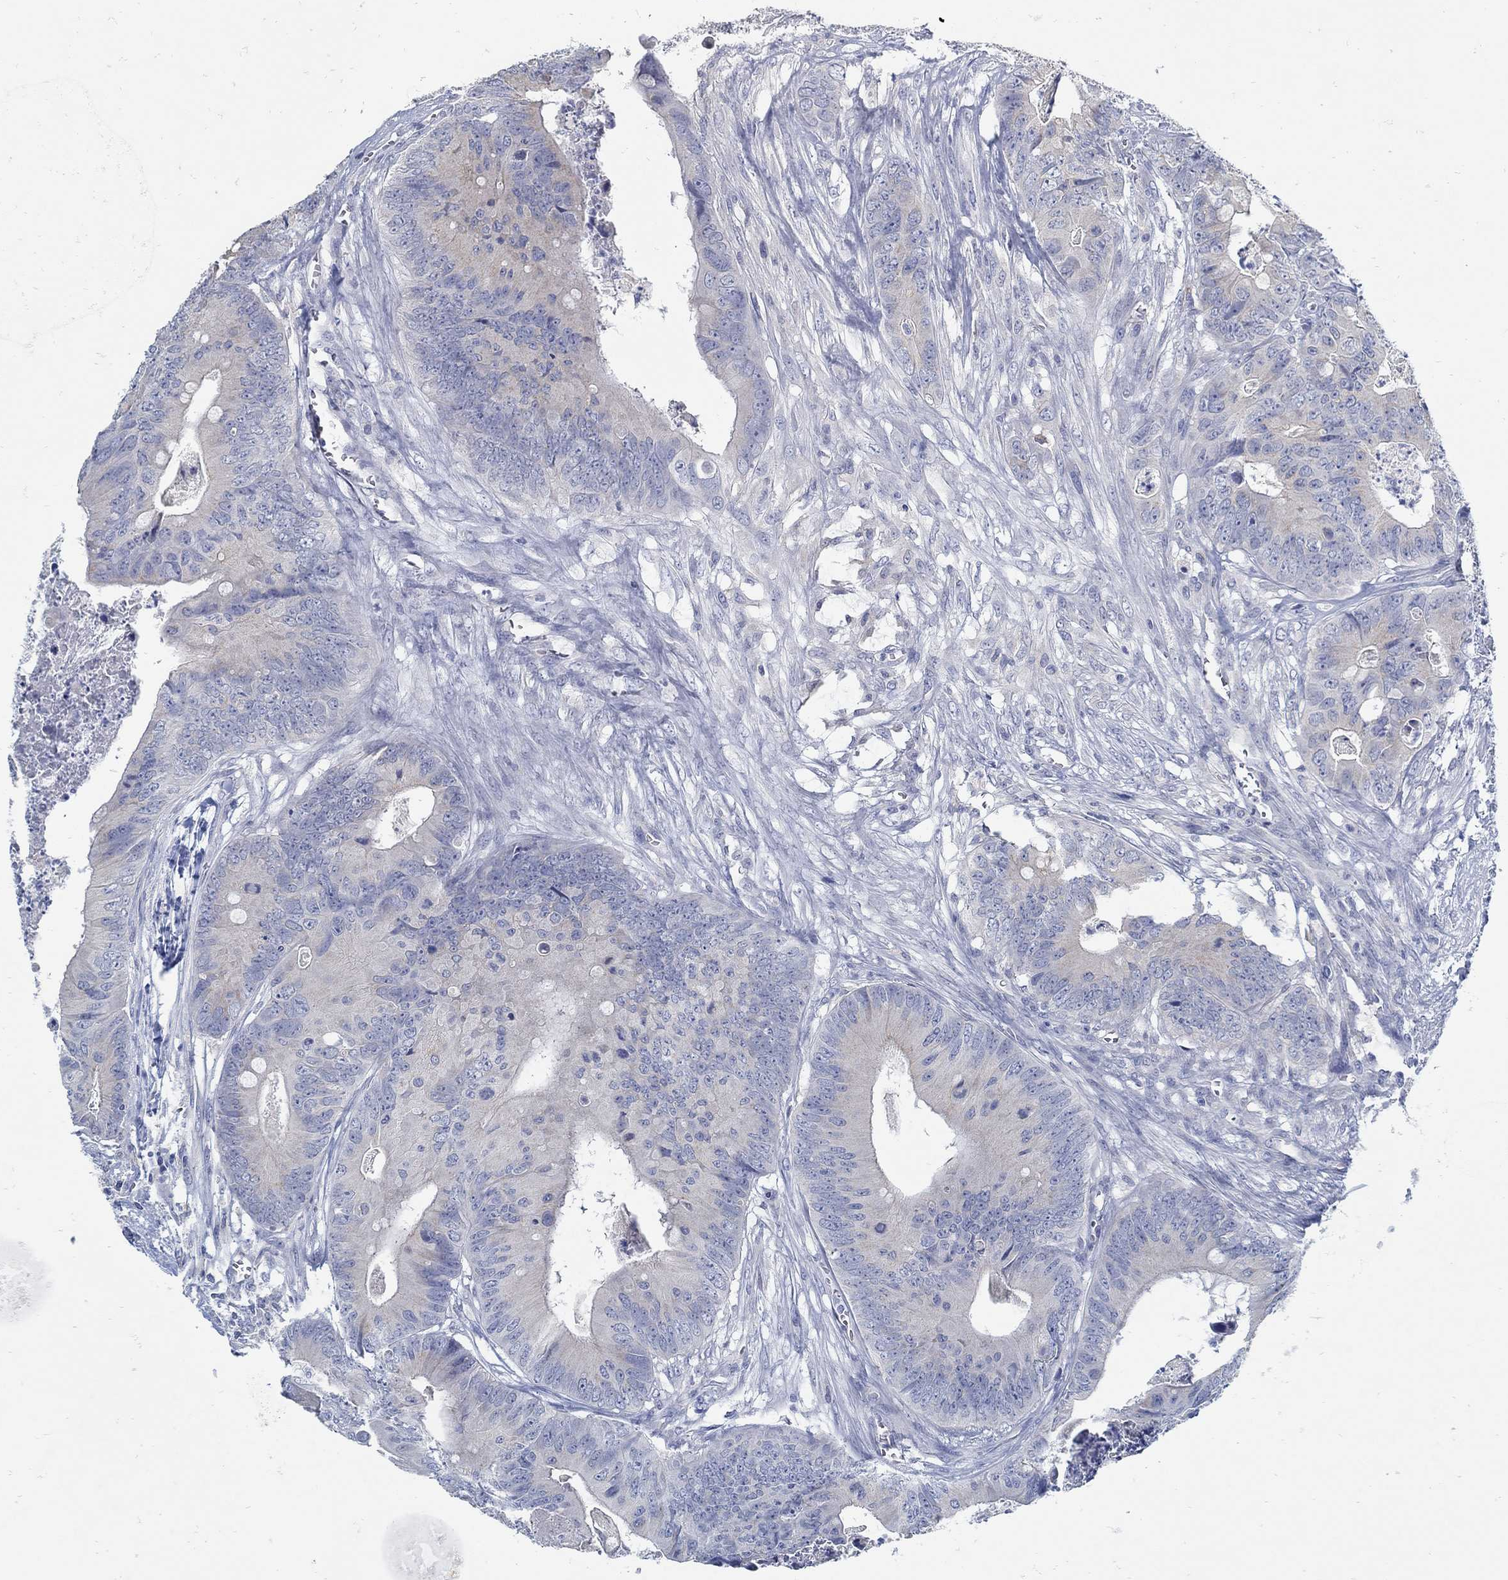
{"staining": {"intensity": "negative", "quantity": "none", "location": "none"}, "tissue": "colorectal cancer", "cell_type": "Tumor cells", "image_type": "cancer", "snomed": [{"axis": "morphology", "description": "Adenocarcinoma, NOS"}, {"axis": "topography", "description": "Colon"}], "caption": "A micrograph of human colorectal cancer (adenocarcinoma) is negative for staining in tumor cells. (DAB immunohistochemistry (IHC) visualized using brightfield microscopy, high magnification).", "gene": "ZFAND4", "patient": {"sex": "male", "age": 84}}